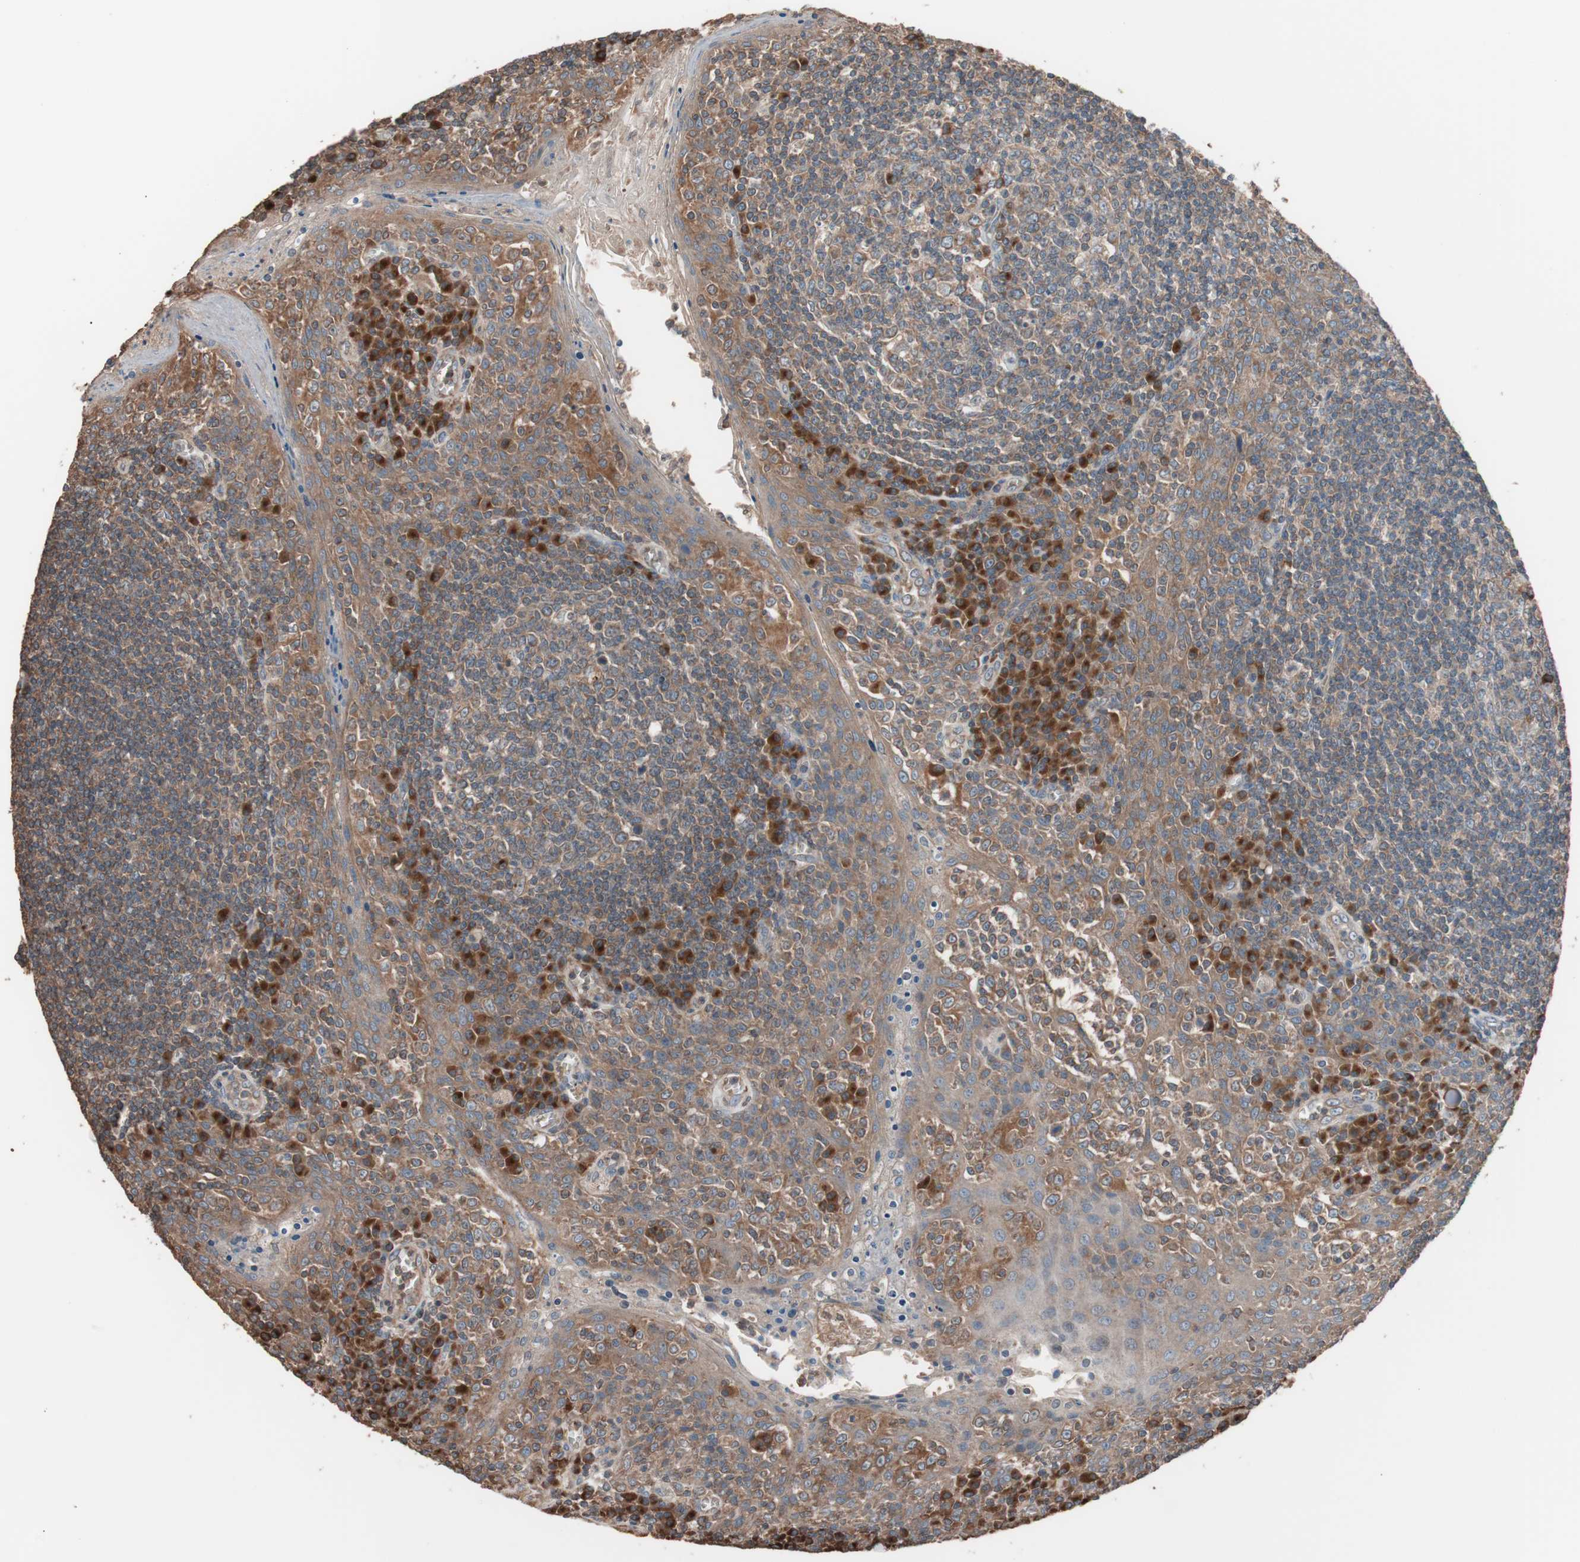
{"staining": {"intensity": "moderate", "quantity": ">75%", "location": "cytoplasmic/membranous"}, "tissue": "tonsil", "cell_type": "Germinal center cells", "image_type": "normal", "snomed": [{"axis": "morphology", "description": "Normal tissue, NOS"}, {"axis": "topography", "description": "Tonsil"}], "caption": "Protein staining by IHC reveals moderate cytoplasmic/membranous positivity in about >75% of germinal center cells in benign tonsil.", "gene": "GLYCTK", "patient": {"sex": "male", "age": 31}}